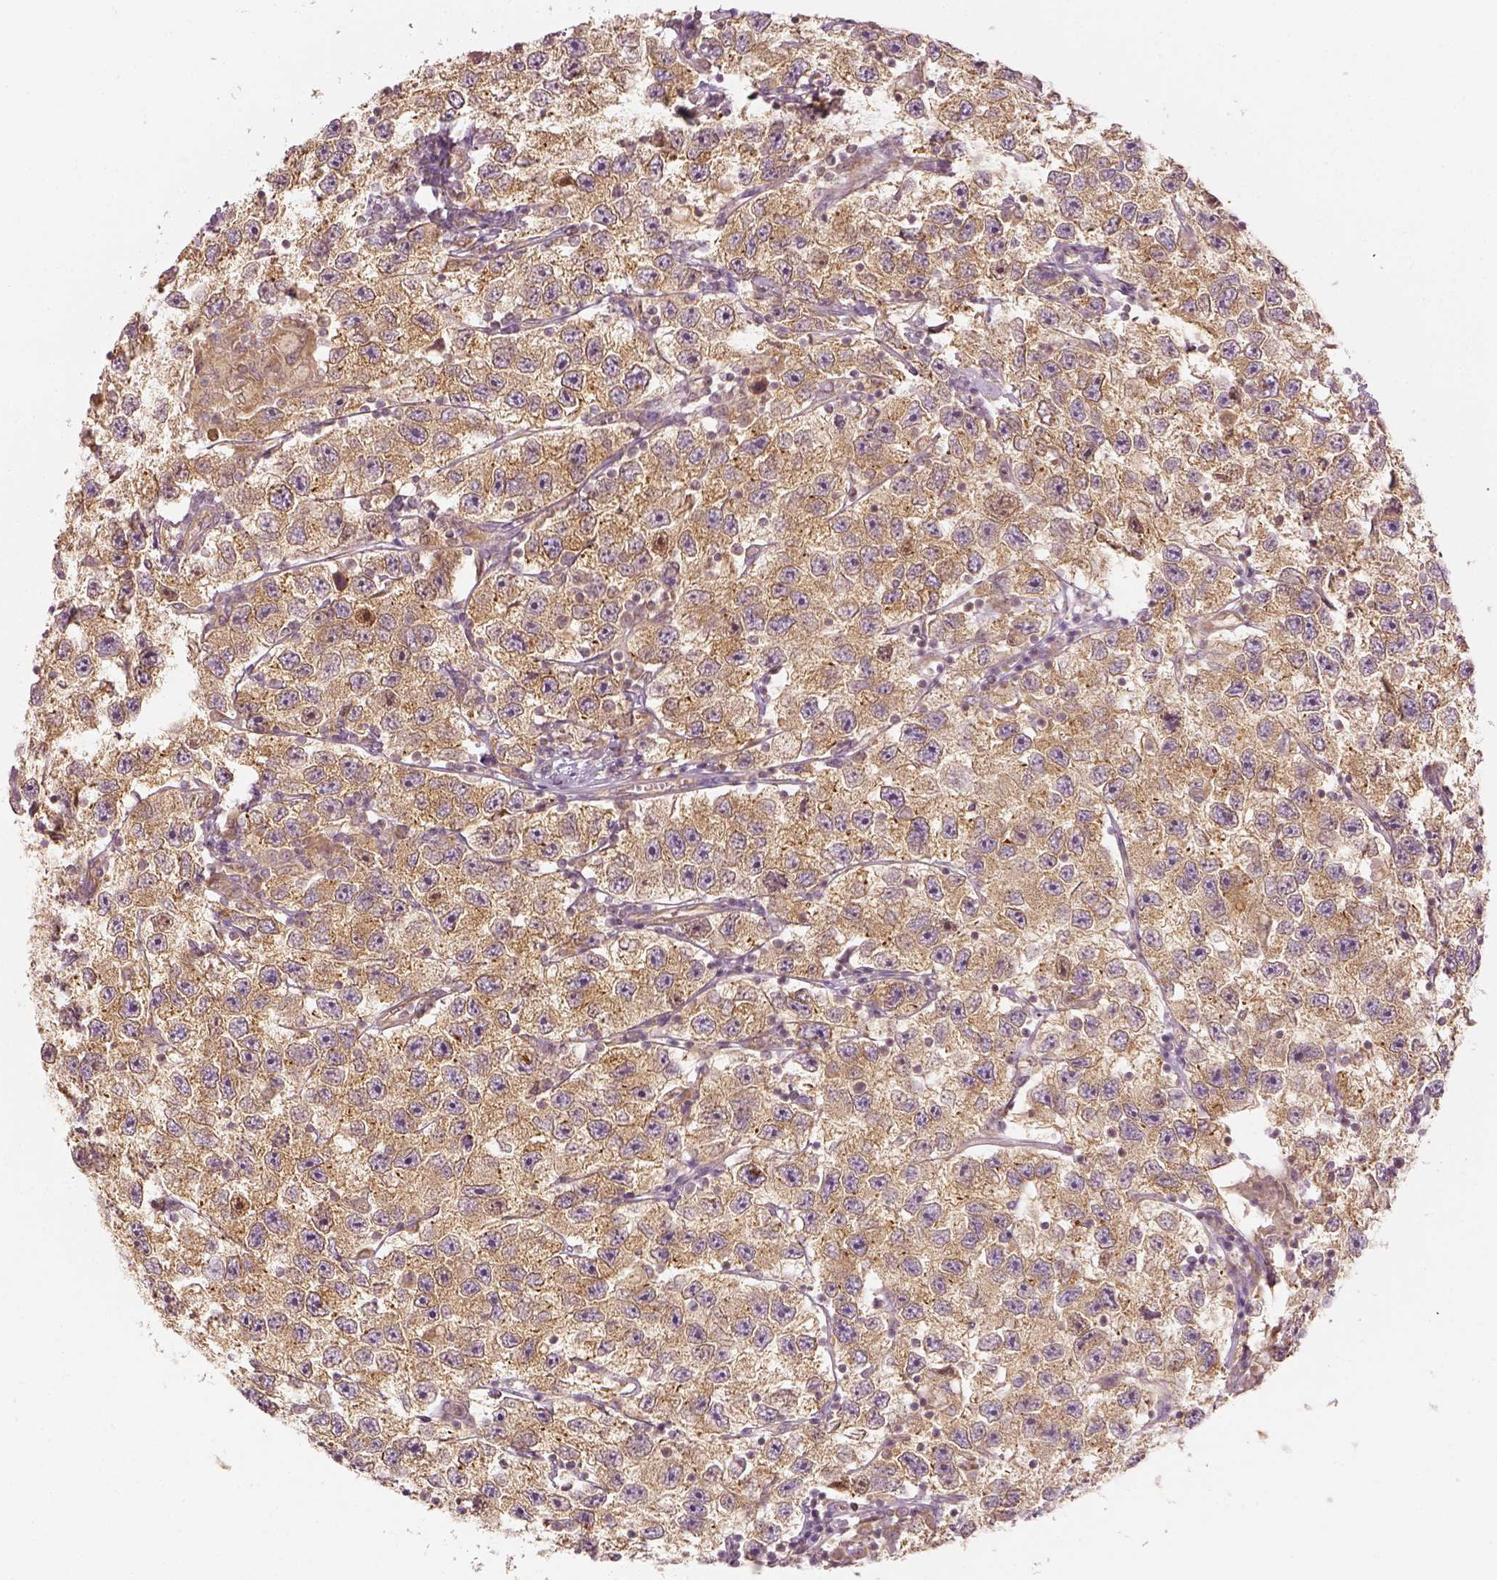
{"staining": {"intensity": "moderate", "quantity": ">75%", "location": "cytoplasmic/membranous"}, "tissue": "testis cancer", "cell_type": "Tumor cells", "image_type": "cancer", "snomed": [{"axis": "morphology", "description": "Seminoma, NOS"}, {"axis": "topography", "description": "Testis"}], "caption": "Moderate cytoplasmic/membranous expression is seen in approximately >75% of tumor cells in testis seminoma. (brown staining indicates protein expression, while blue staining denotes nuclei).", "gene": "PAIP1", "patient": {"sex": "male", "age": 26}}